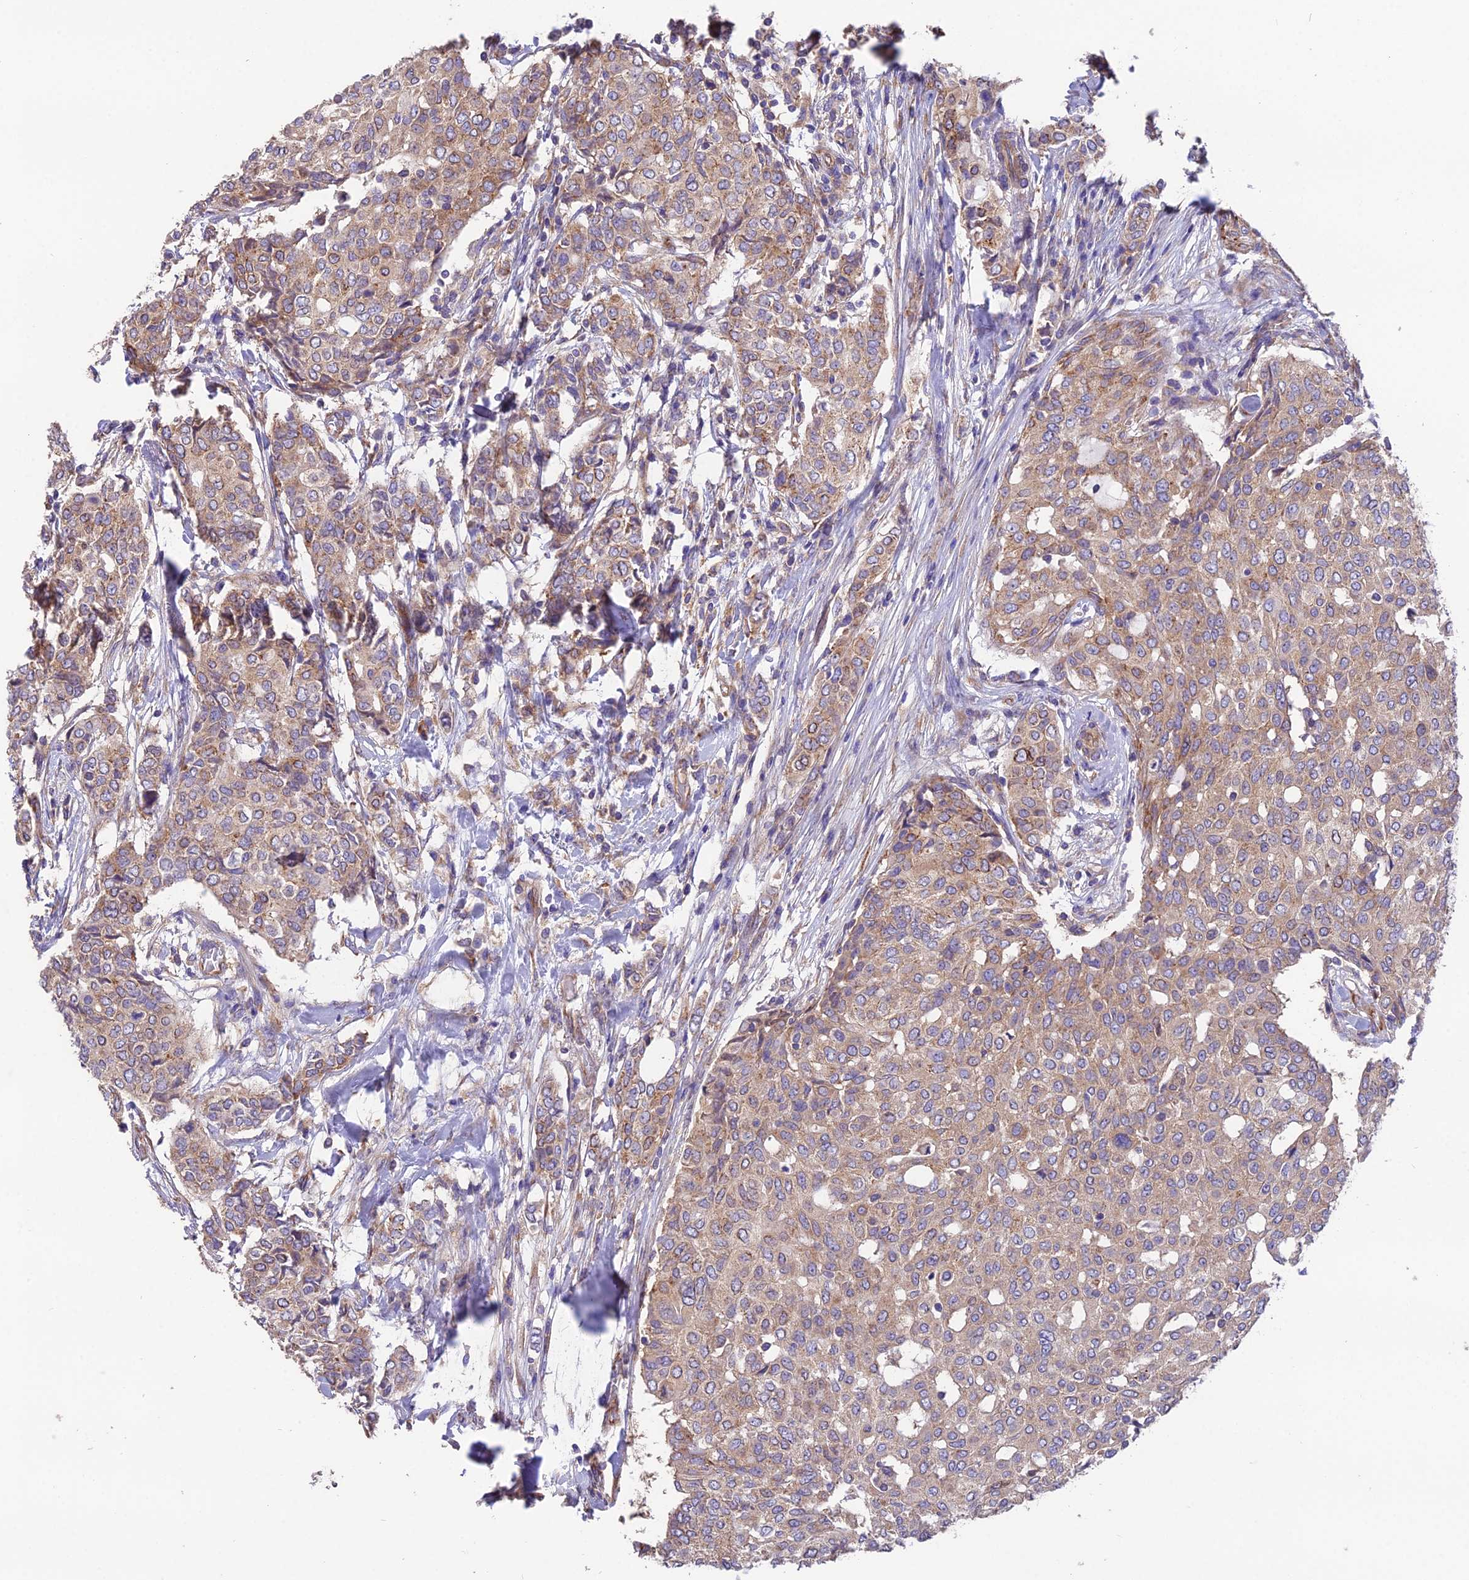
{"staining": {"intensity": "moderate", "quantity": ">75%", "location": "cytoplasmic/membranous"}, "tissue": "breast cancer", "cell_type": "Tumor cells", "image_type": "cancer", "snomed": [{"axis": "morphology", "description": "Lobular carcinoma"}, {"axis": "topography", "description": "Breast"}], "caption": "There is medium levels of moderate cytoplasmic/membranous staining in tumor cells of breast cancer, as demonstrated by immunohistochemical staining (brown color).", "gene": "BLOC1S4", "patient": {"sex": "female", "age": 51}}